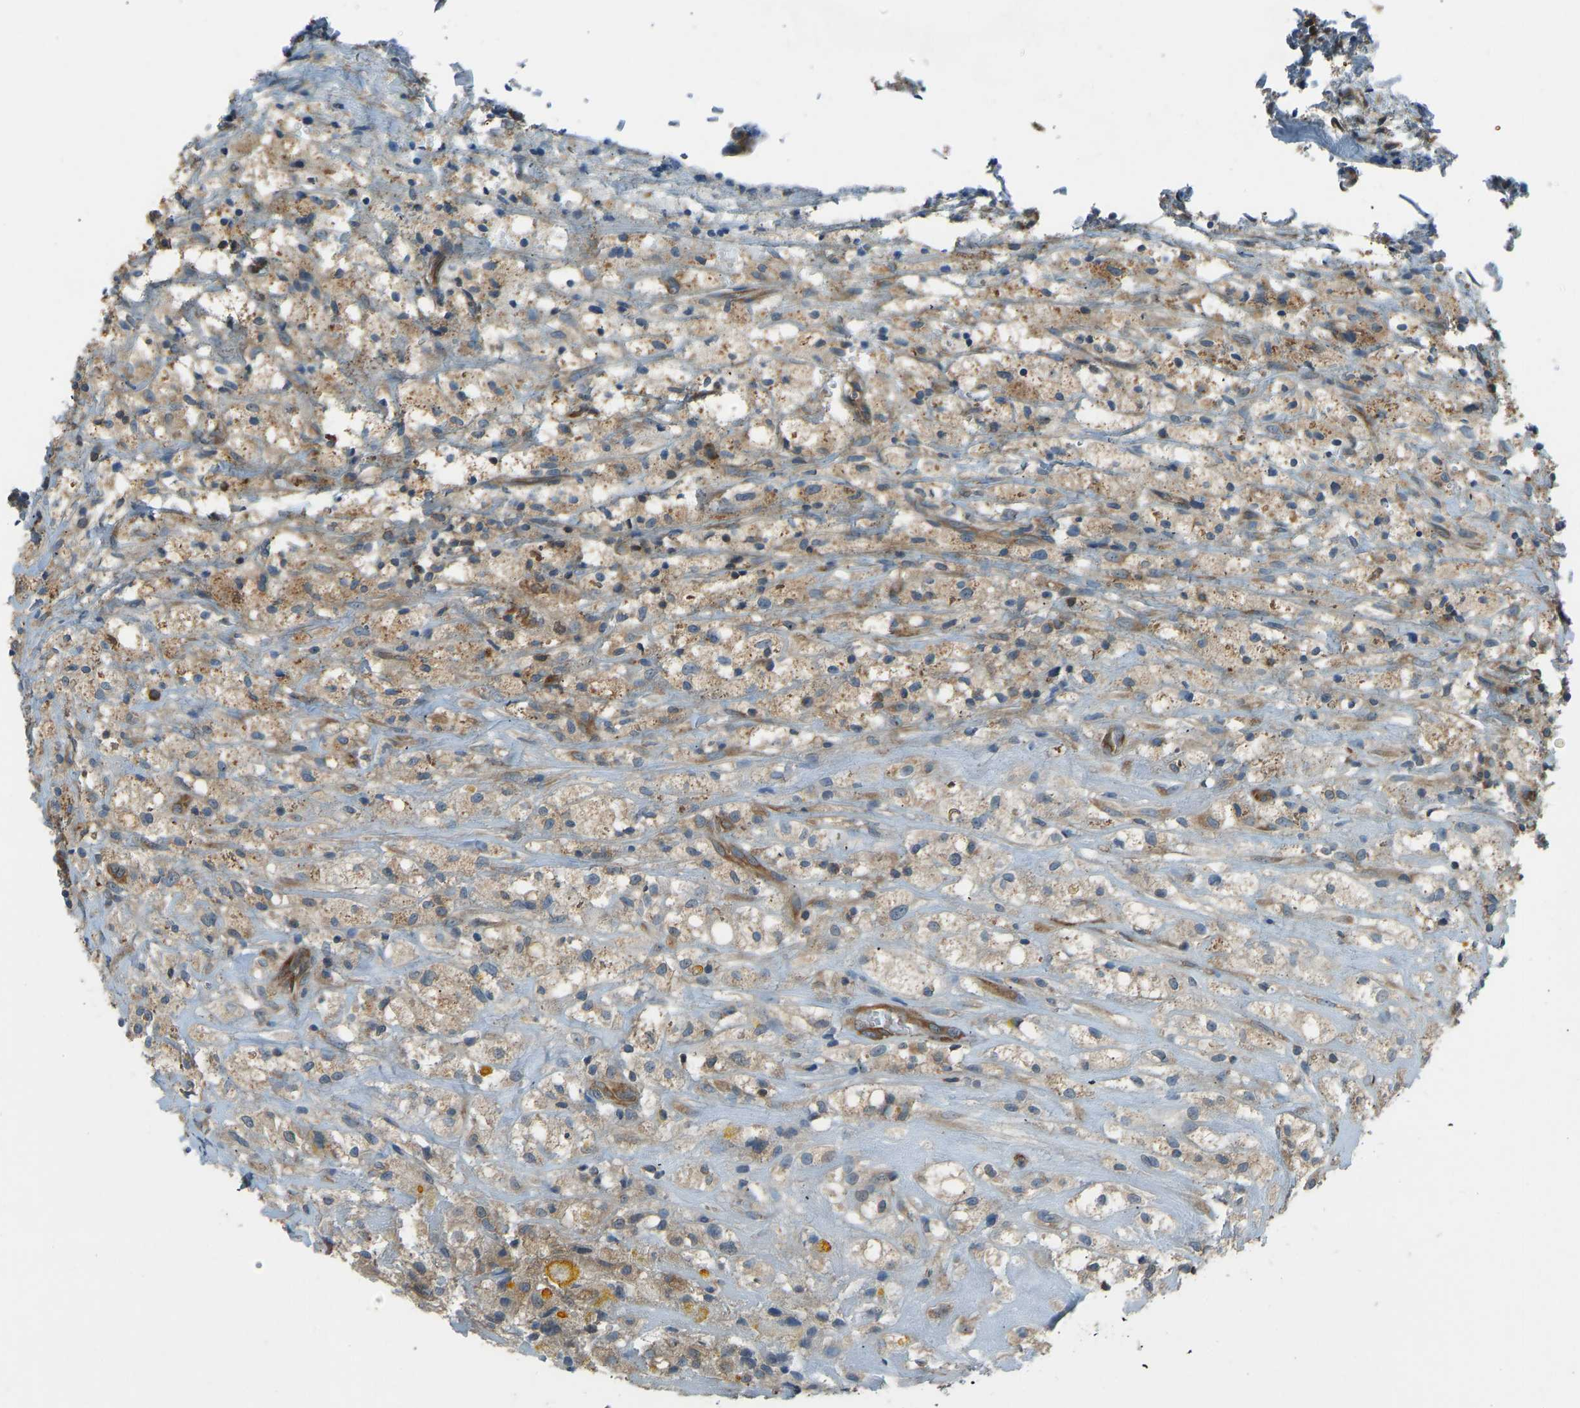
{"staining": {"intensity": "moderate", "quantity": ">75%", "location": "cytoplasmic/membranous"}, "tissue": "testis cancer", "cell_type": "Tumor cells", "image_type": "cancer", "snomed": [{"axis": "morphology", "description": "Carcinoma, Embryonal, NOS"}, {"axis": "topography", "description": "Testis"}], "caption": "Moderate cytoplasmic/membranous protein staining is identified in about >75% of tumor cells in testis cancer.", "gene": "STAU2", "patient": {"sex": "male", "age": 2}}